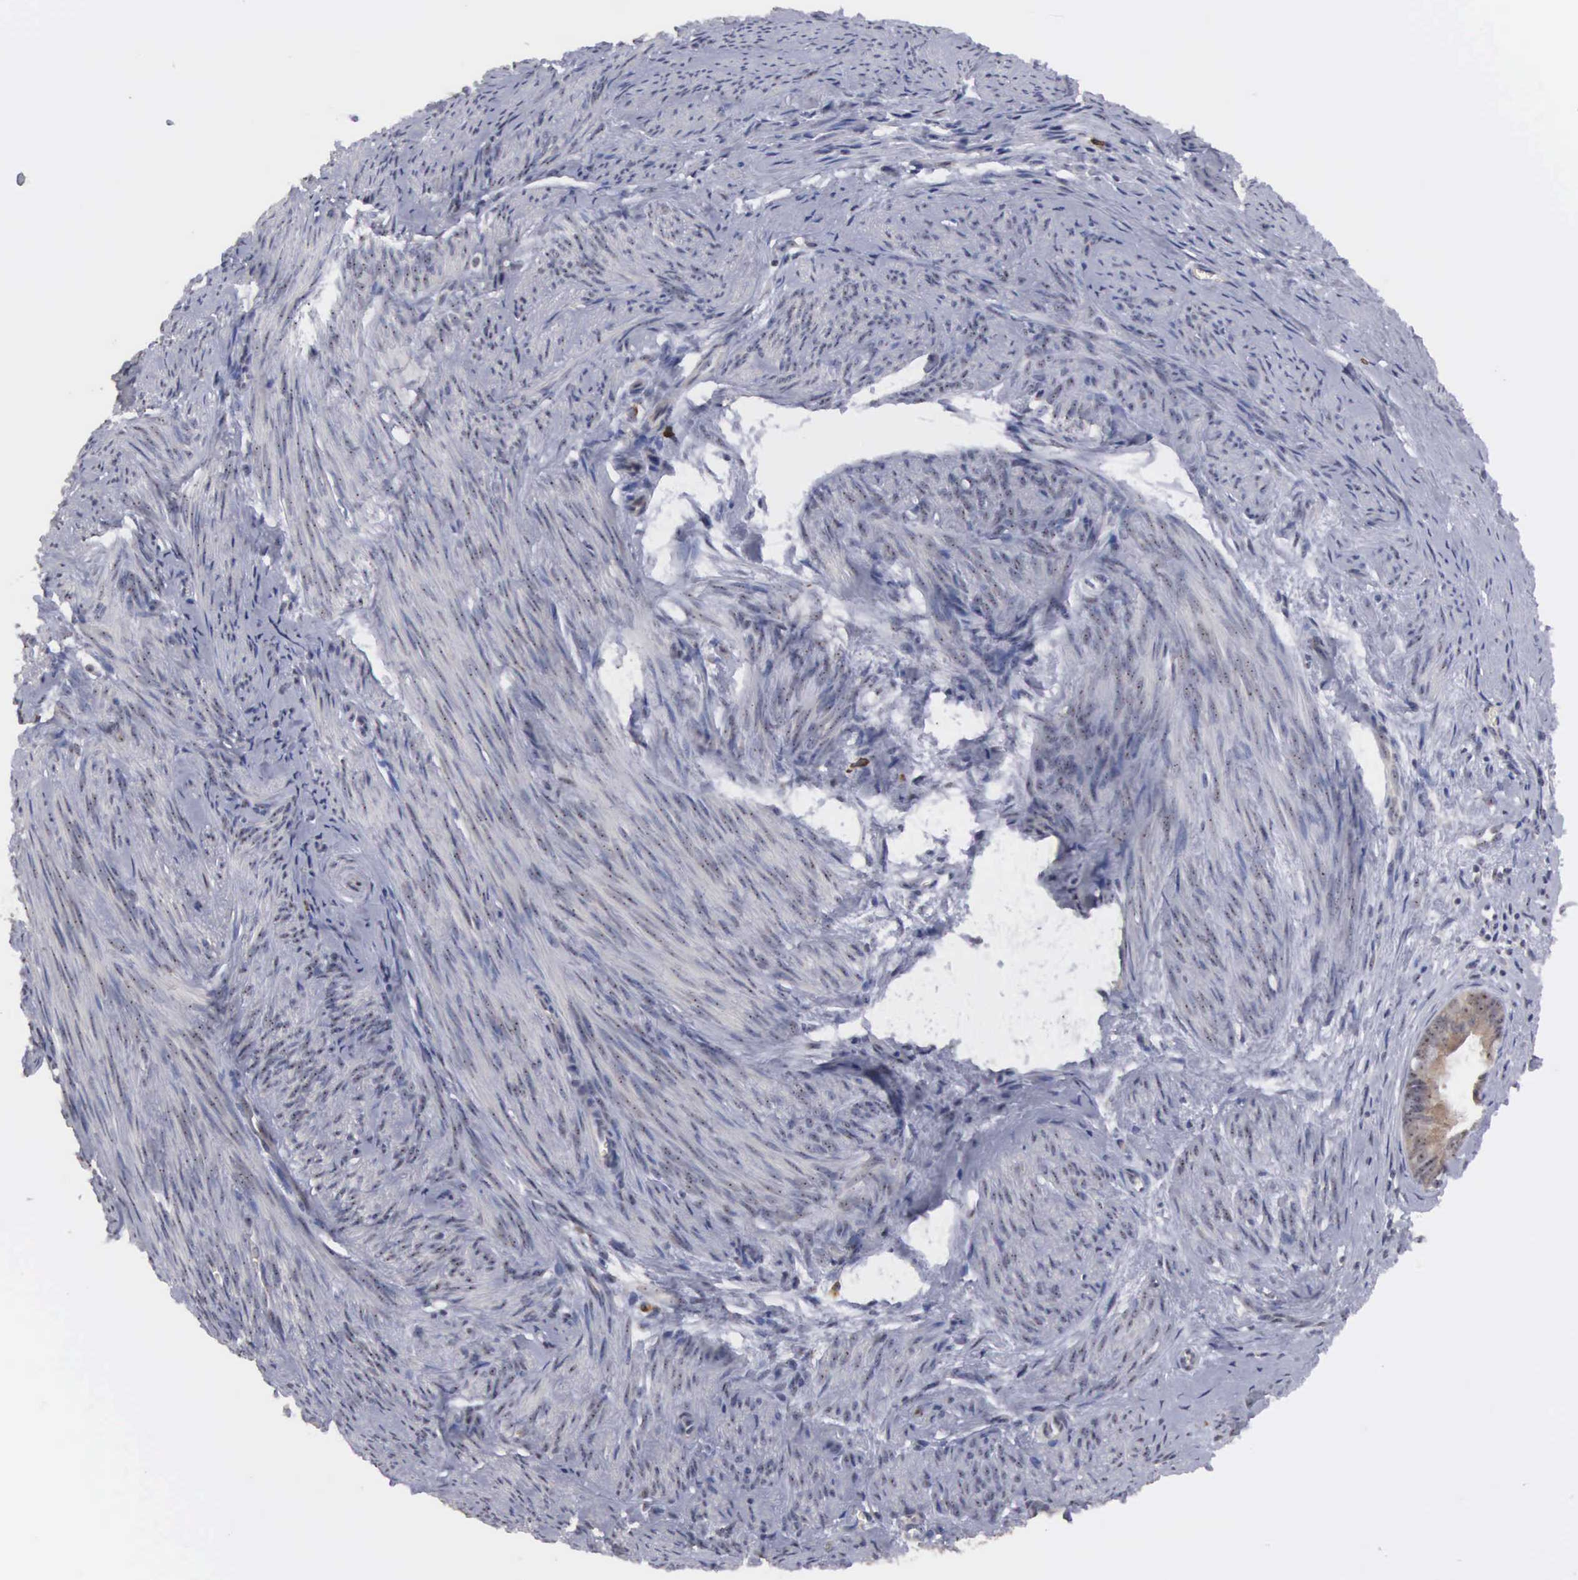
{"staining": {"intensity": "moderate", "quantity": ">75%", "location": "cytoplasmic/membranous"}, "tissue": "endometrial cancer", "cell_type": "Tumor cells", "image_type": "cancer", "snomed": [{"axis": "morphology", "description": "Adenocarcinoma, NOS"}, {"axis": "topography", "description": "Endometrium"}], "caption": "A histopathology image showing moderate cytoplasmic/membranous positivity in approximately >75% of tumor cells in endometrial cancer (adenocarcinoma), as visualized by brown immunohistochemical staining.", "gene": "AMN", "patient": {"sex": "female", "age": 76}}